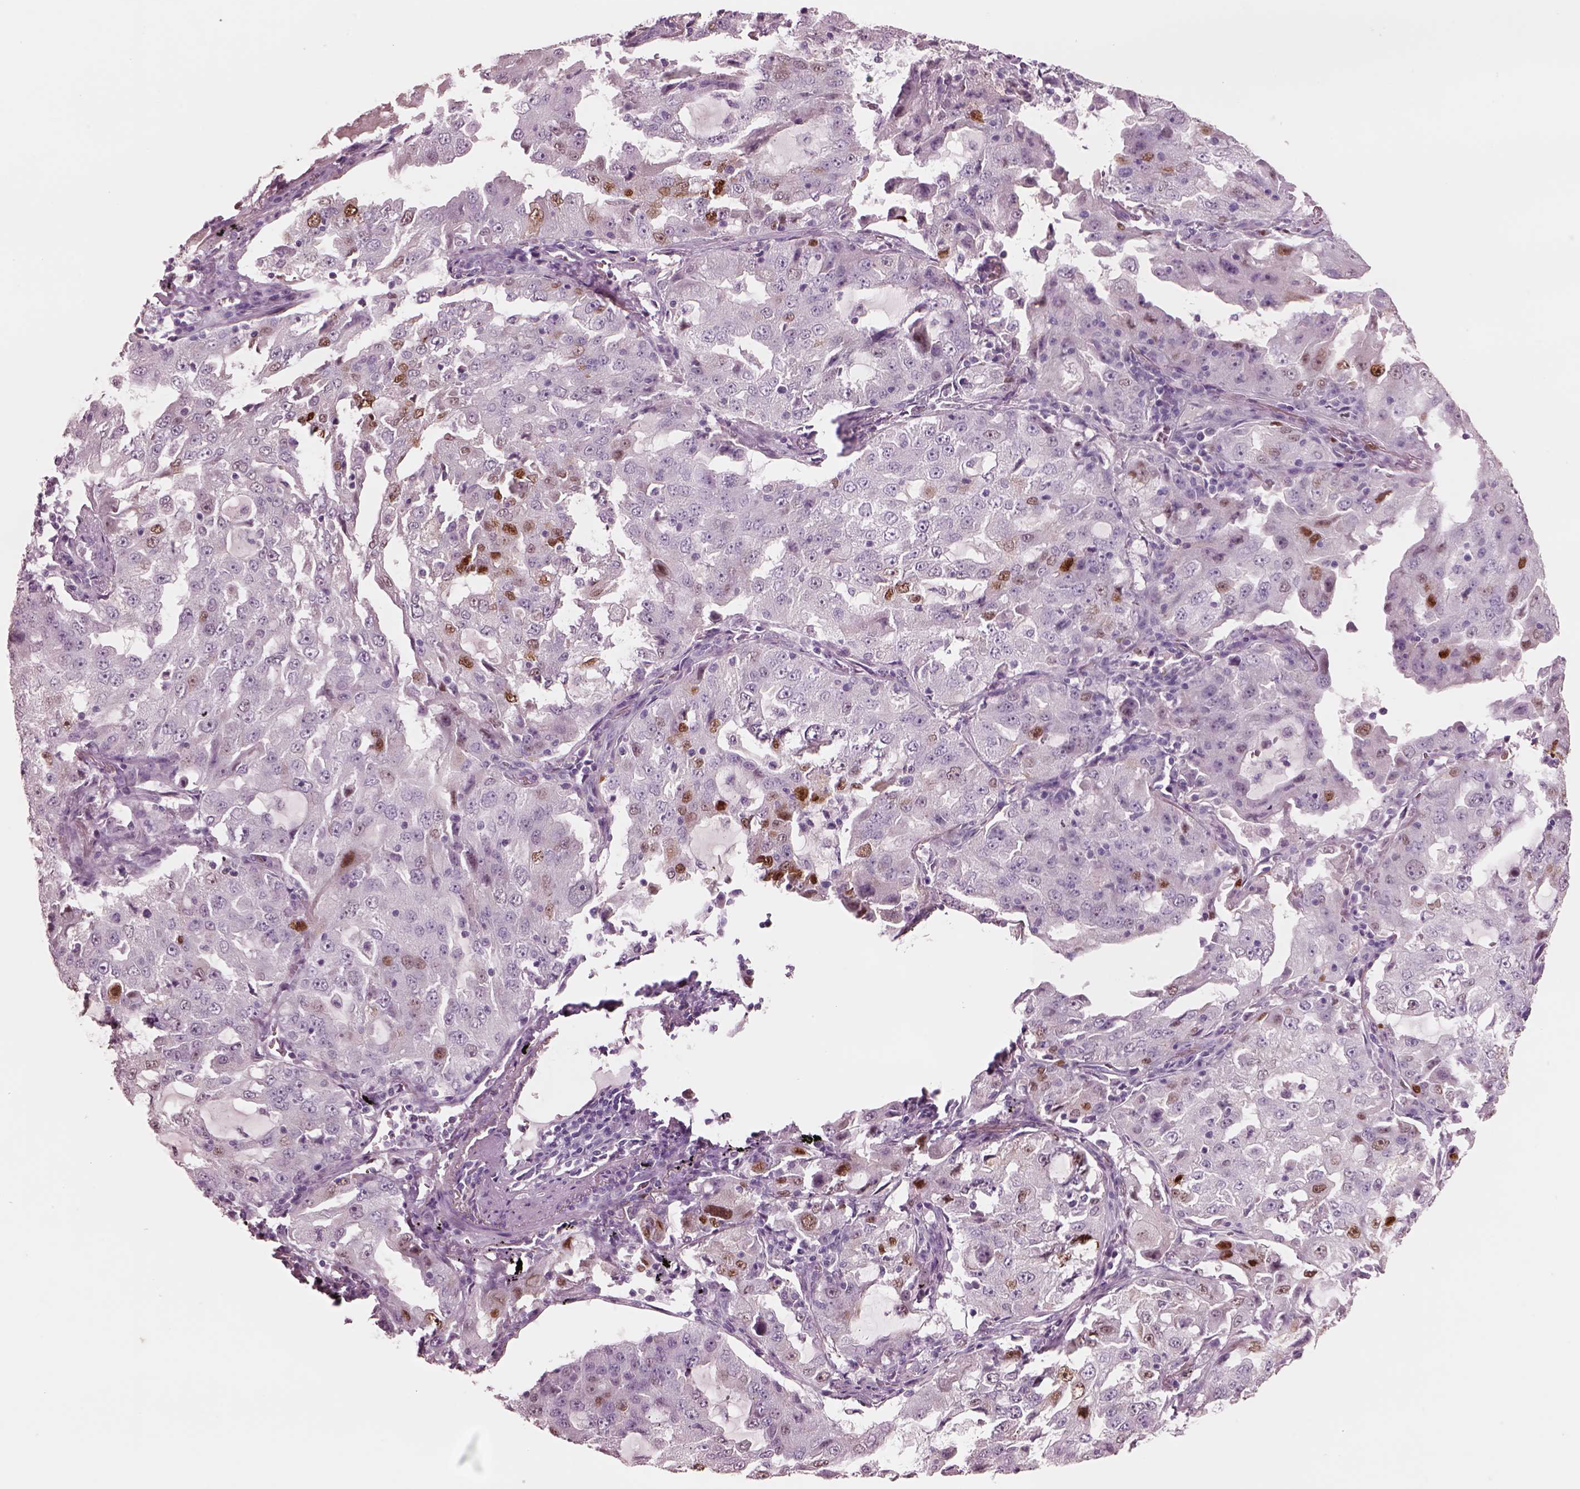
{"staining": {"intensity": "strong", "quantity": "<25%", "location": "nuclear"}, "tissue": "lung cancer", "cell_type": "Tumor cells", "image_type": "cancer", "snomed": [{"axis": "morphology", "description": "Adenocarcinoma, NOS"}, {"axis": "topography", "description": "Lung"}], "caption": "IHC staining of lung cancer (adenocarcinoma), which demonstrates medium levels of strong nuclear expression in approximately <25% of tumor cells indicating strong nuclear protein expression. The staining was performed using DAB (brown) for protein detection and nuclei were counterstained in hematoxylin (blue).", "gene": "SOX9", "patient": {"sex": "female", "age": 61}}